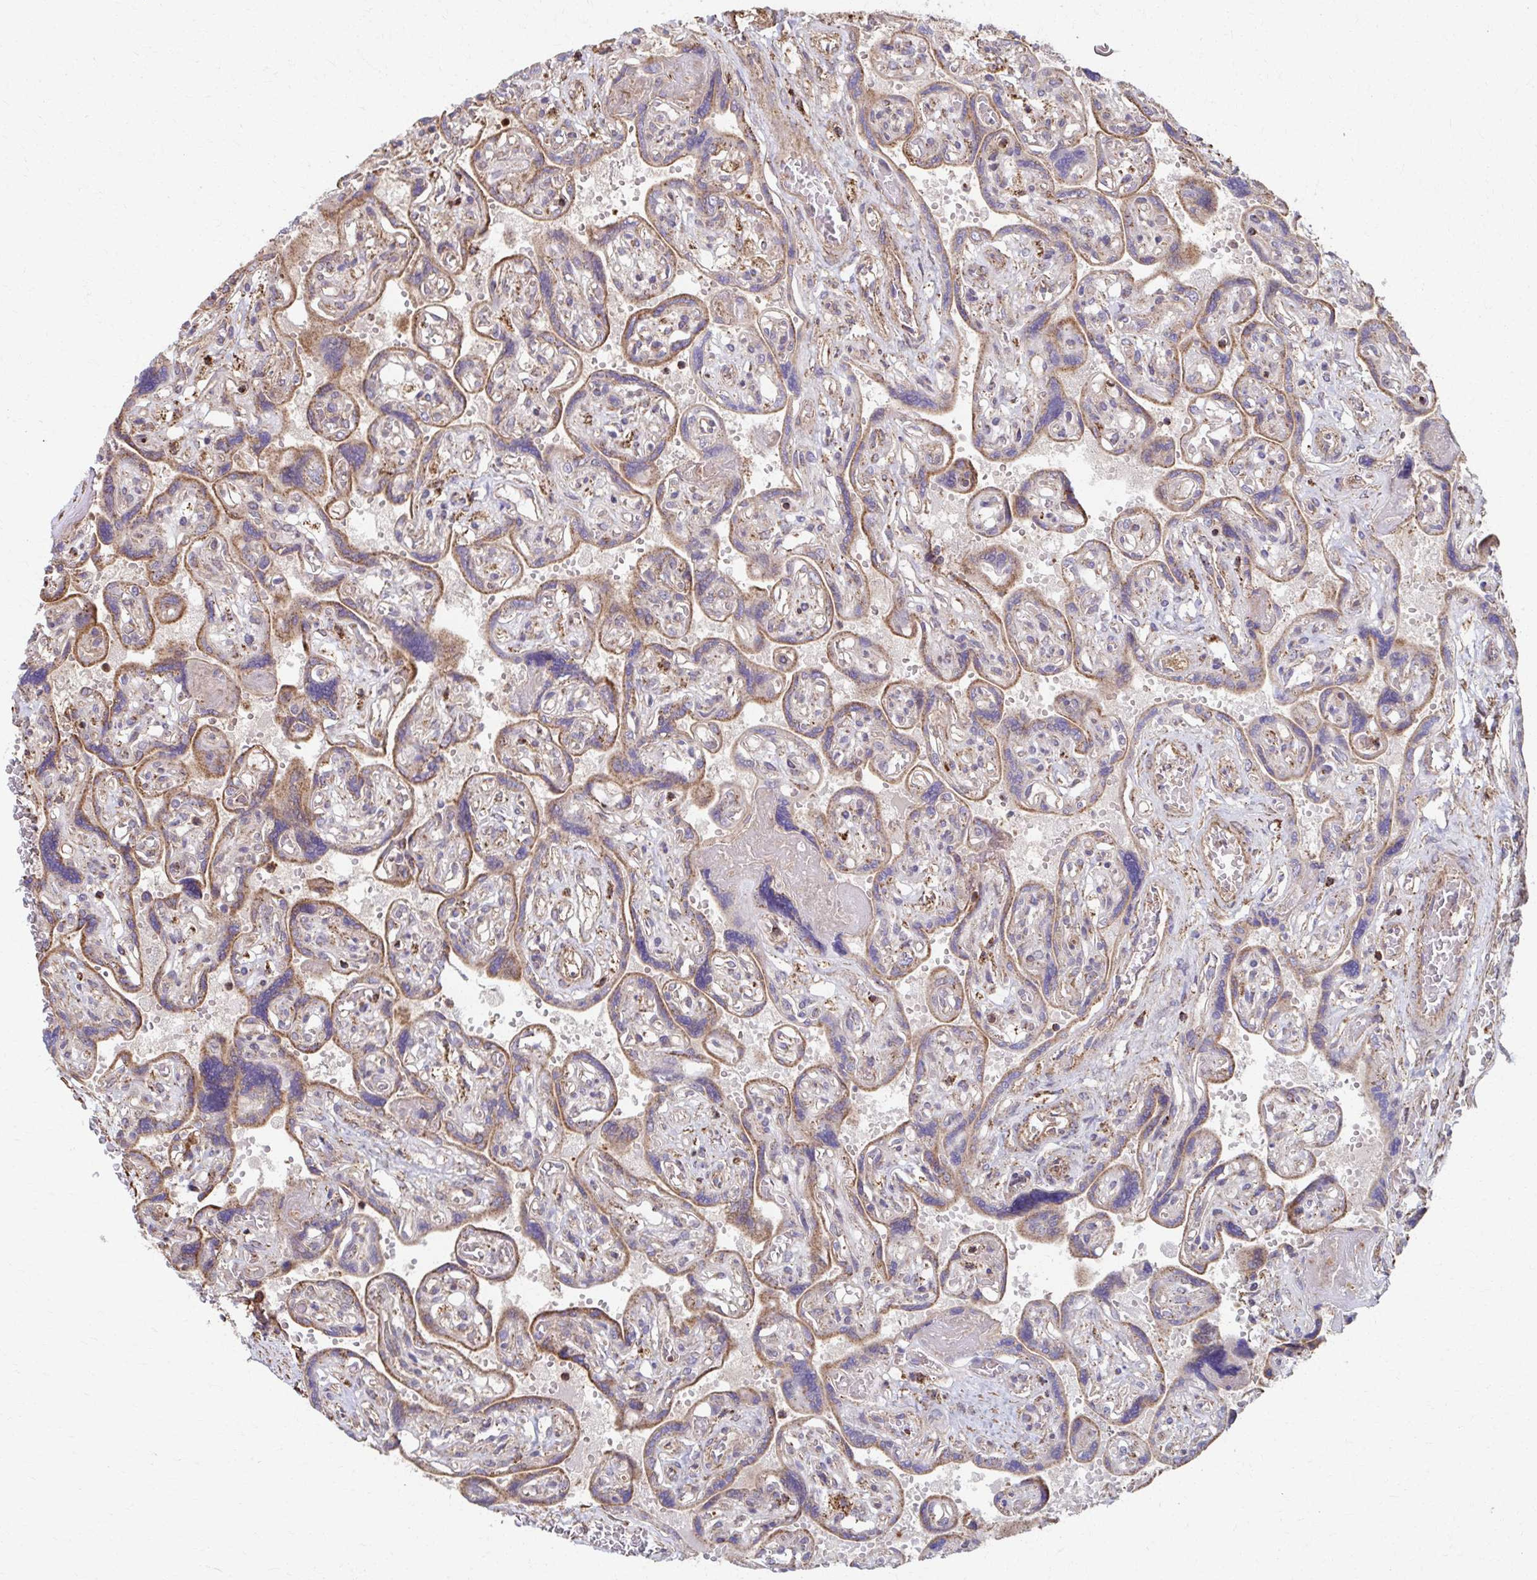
{"staining": {"intensity": "weak", "quantity": "25%-75%", "location": "cytoplasmic/membranous"}, "tissue": "placenta", "cell_type": "Decidual cells", "image_type": "normal", "snomed": [{"axis": "morphology", "description": "Normal tissue, NOS"}, {"axis": "topography", "description": "Placenta"}], "caption": "Brown immunohistochemical staining in benign placenta exhibits weak cytoplasmic/membranous positivity in about 25%-75% of decidual cells. The staining was performed using DAB, with brown indicating positive protein expression. Nuclei are stained blue with hematoxylin.", "gene": "KLHL34", "patient": {"sex": "female", "age": 32}}